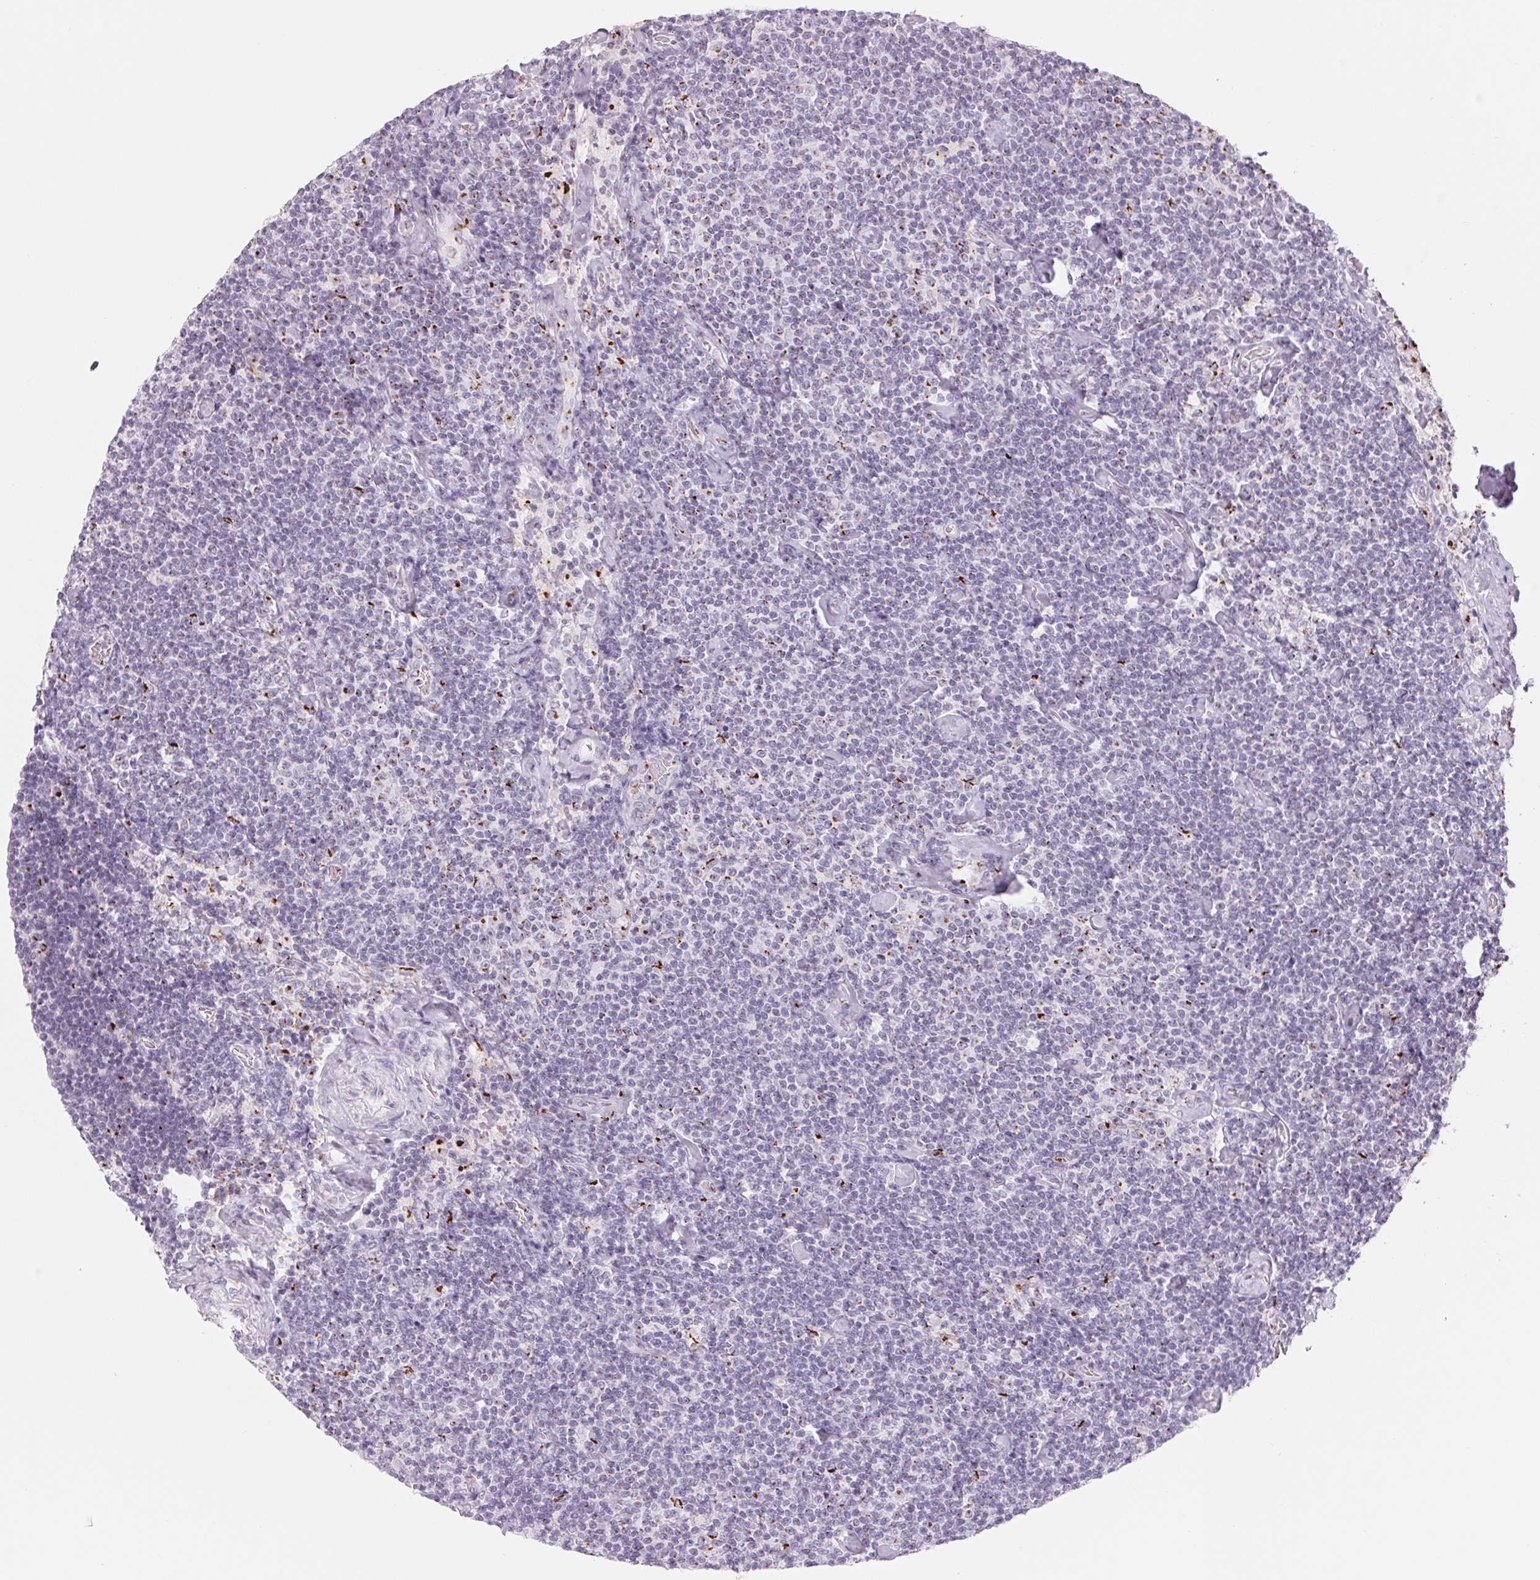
{"staining": {"intensity": "moderate", "quantity": "<25%", "location": "cytoplasmic/membranous"}, "tissue": "lymphoma", "cell_type": "Tumor cells", "image_type": "cancer", "snomed": [{"axis": "morphology", "description": "Malignant lymphoma, non-Hodgkin's type, Low grade"}, {"axis": "topography", "description": "Lymph node"}], "caption": "This micrograph shows immunohistochemistry (IHC) staining of low-grade malignant lymphoma, non-Hodgkin's type, with low moderate cytoplasmic/membranous expression in about <25% of tumor cells.", "gene": "GALNT7", "patient": {"sex": "male", "age": 81}}